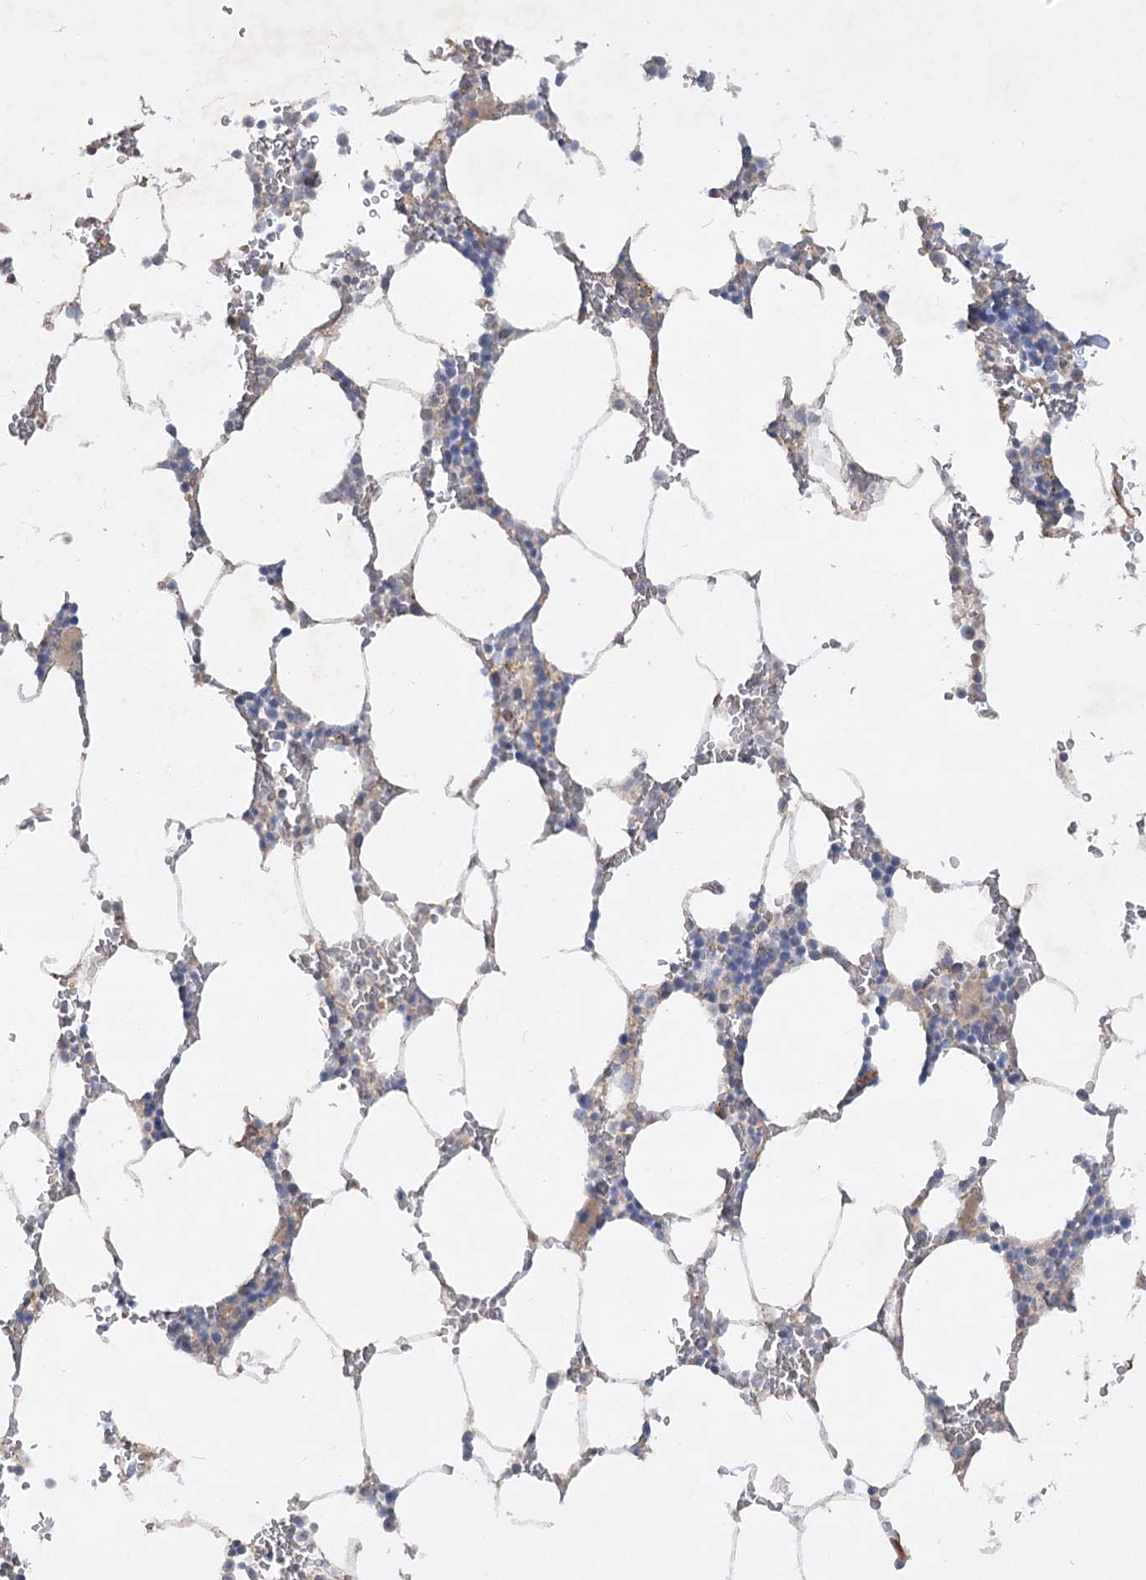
{"staining": {"intensity": "negative", "quantity": "none", "location": "none"}, "tissue": "bone marrow", "cell_type": "Hematopoietic cells", "image_type": "normal", "snomed": [{"axis": "morphology", "description": "Normal tissue, NOS"}, {"axis": "topography", "description": "Bone marrow"}], "caption": "DAB (3,3'-diaminobenzidine) immunohistochemical staining of unremarkable human bone marrow demonstrates no significant staining in hematopoietic cells. The staining was performed using DAB to visualize the protein expression in brown, while the nuclei were stained in blue with hematoxylin (Magnification: 20x).", "gene": "KIAA0825", "patient": {"sex": "male", "age": 70}}